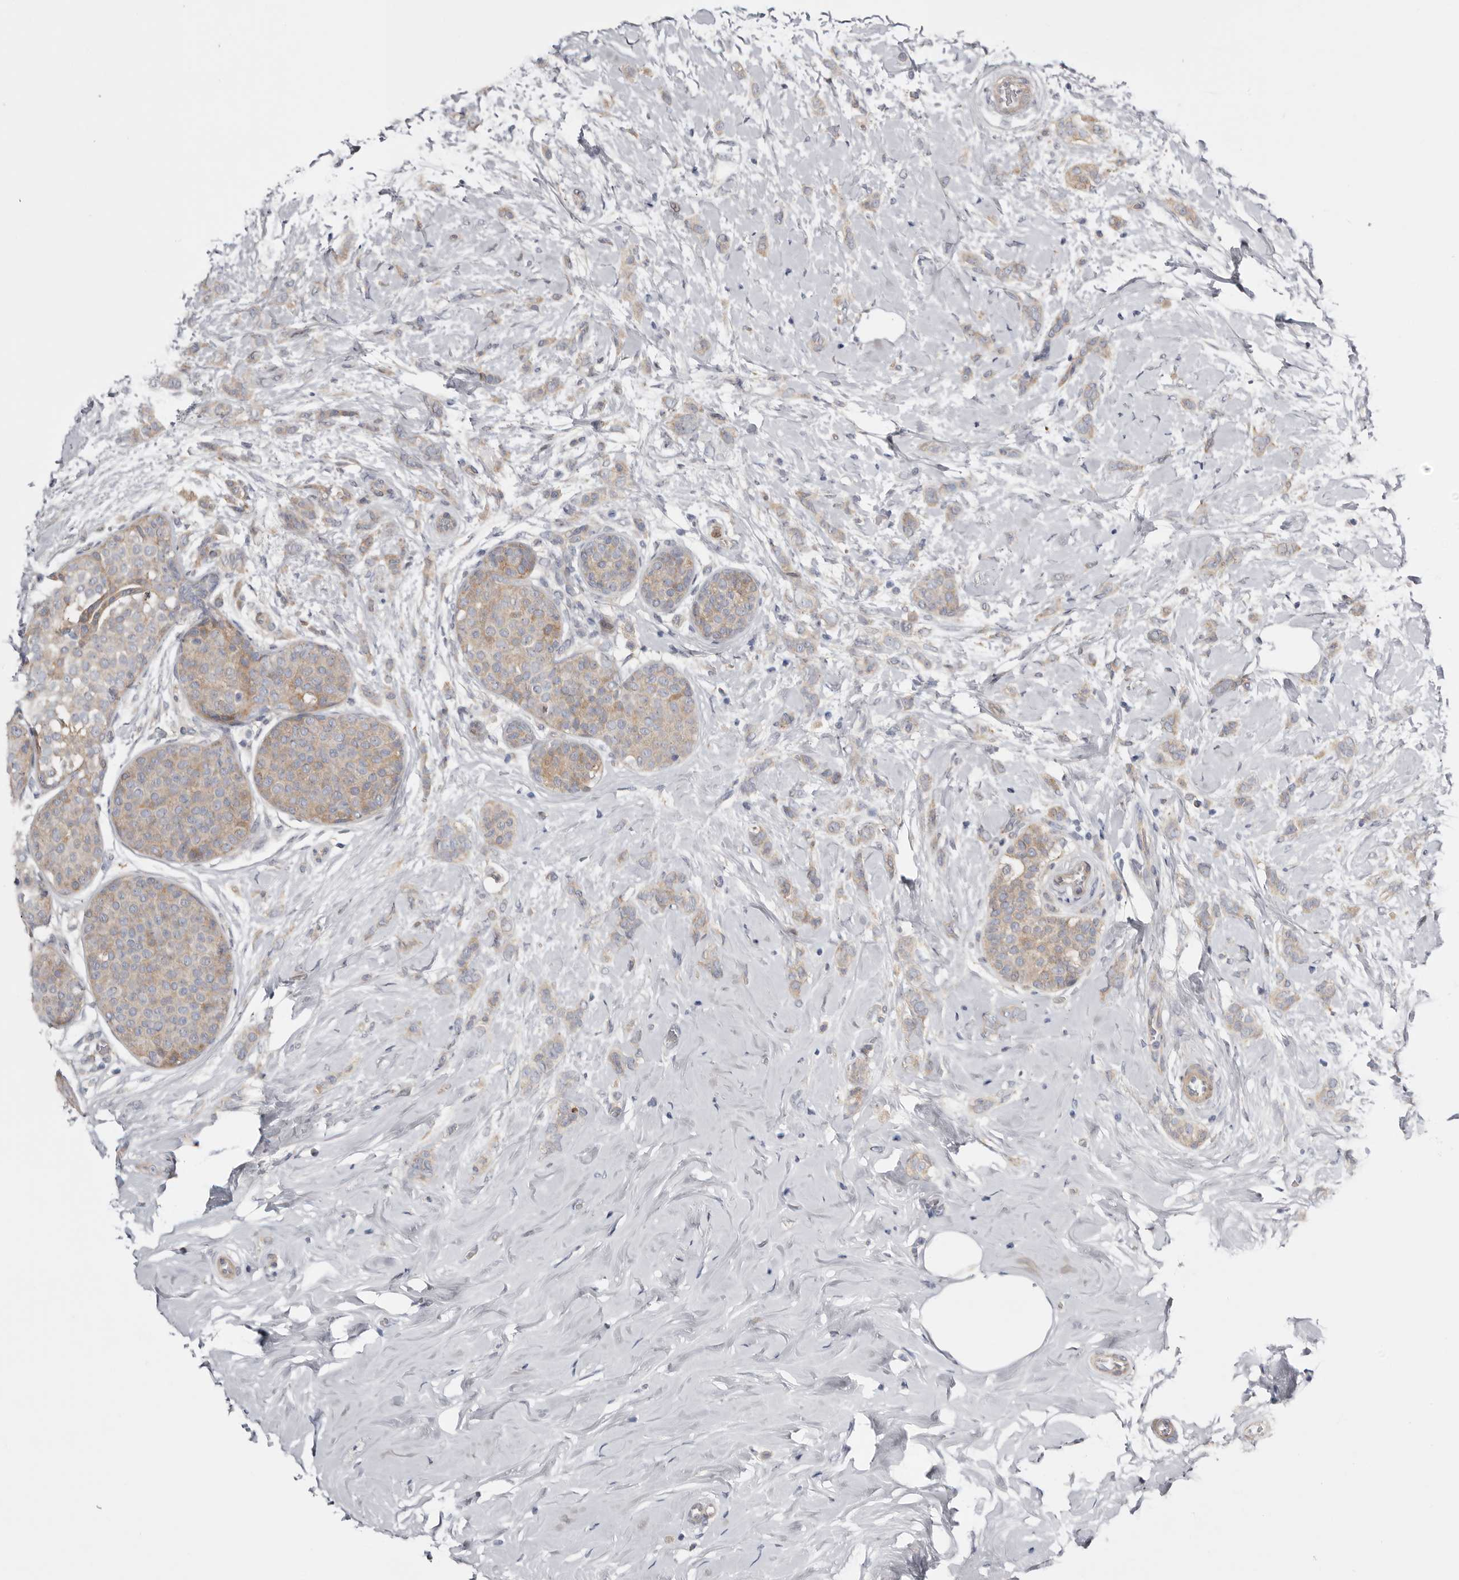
{"staining": {"intensity": "weak", "quantity": "25%-75%", "location": "cytoplasmic/membranous"}, "tissue": "breast cancer", "cell_type": "Tumor cells", "image_type": "cancer", "snomed": [{"axis": "morphology", "description": "Lobular carcinoma, in situ"}, {"axis": "morphology", "description": "Lobular carcinoma"}, {"axis": "topography", "description": "Breast"}], "caption": "Protein expression analysis of human breast cancer (lobular carcinoma) reveals weak cytoplasmic/membranous positivity in about 25%-75% of tumor cells. (Stains: DAB (3,3'-diaminobenzidine) in brown, nuclei in blue, Microscopy: brightfield microscopy at high magnification).", "gene": "MSRB2", "patient": {"sex": "female", "age": 41}}